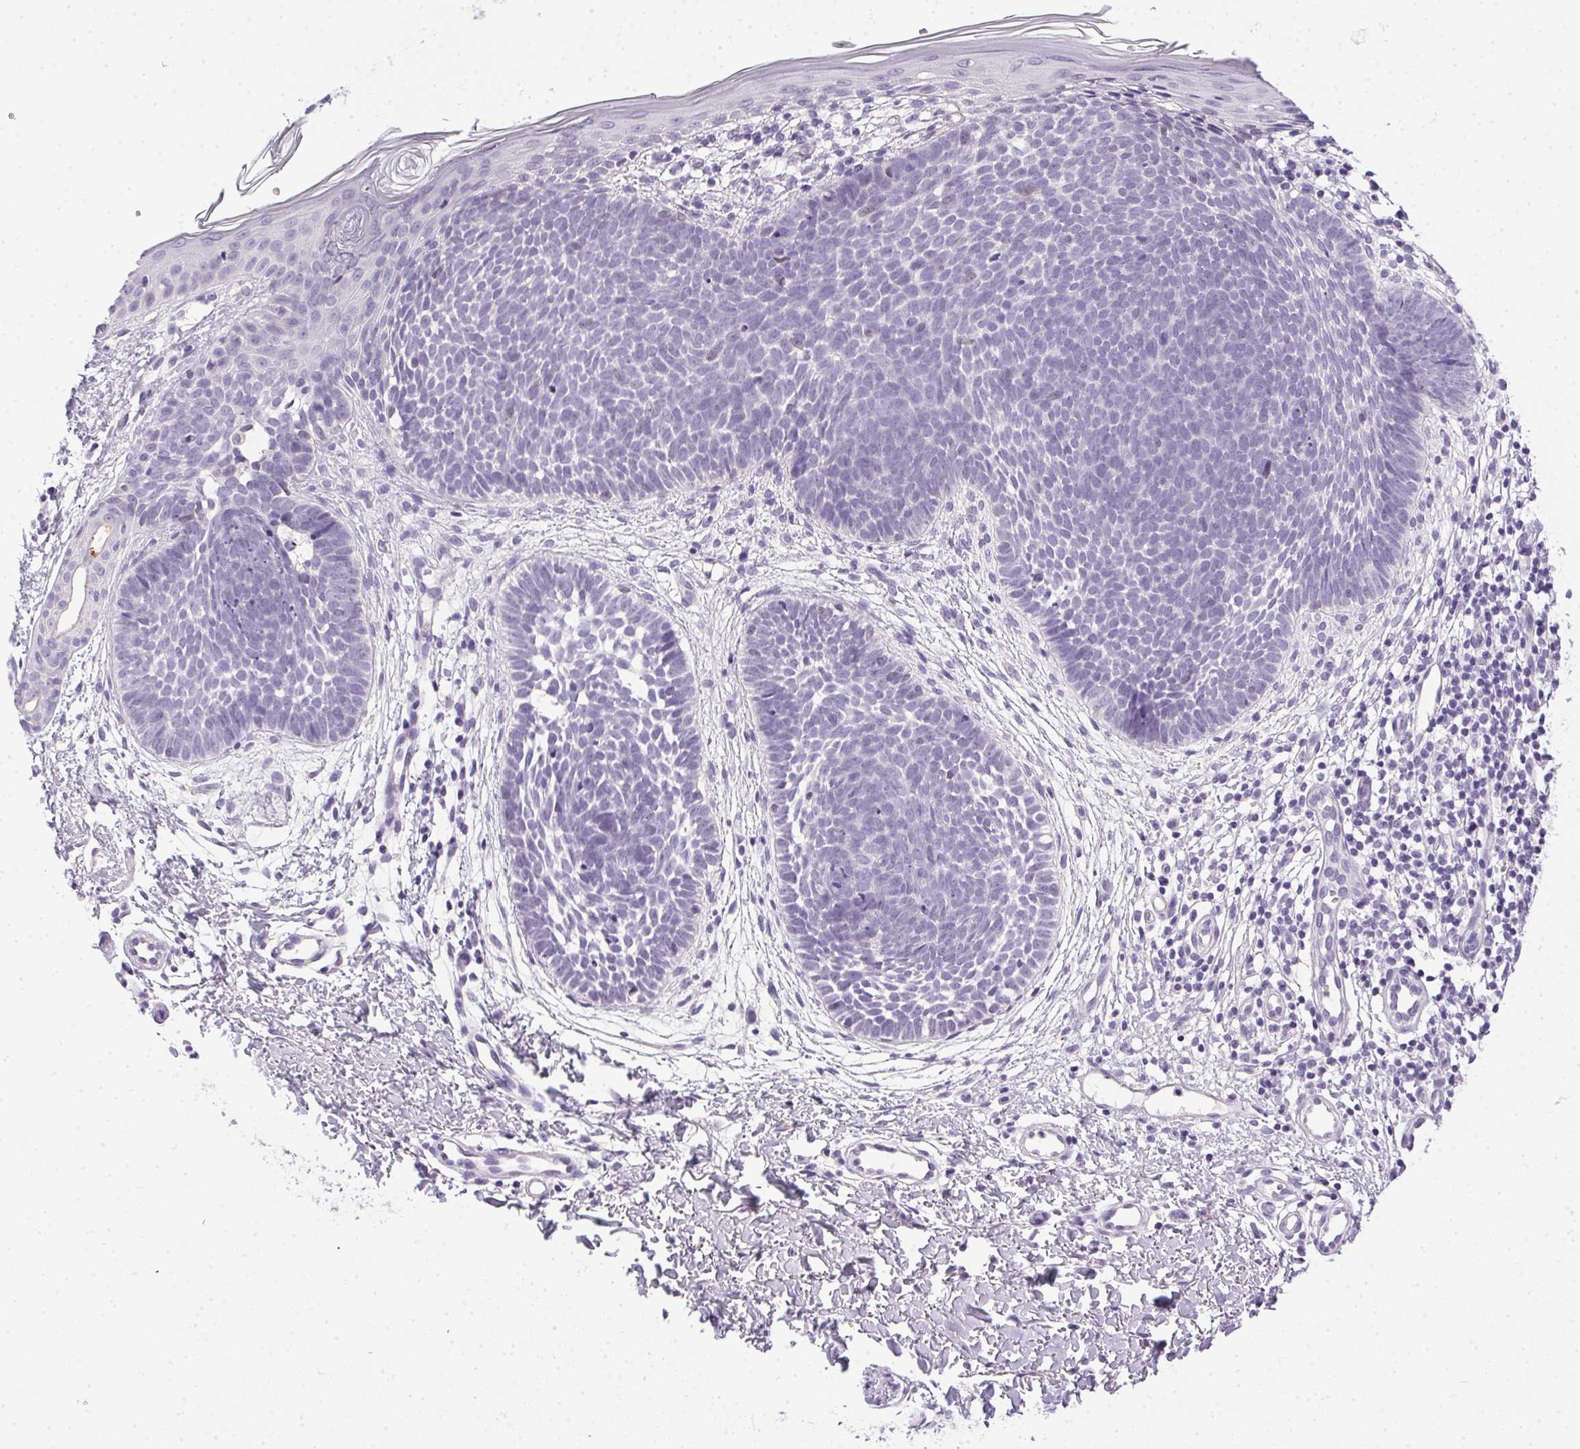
{"staining": {"intensity": "negative", "quantity": "none", "location": "none"}, "tissue": "skin cancer", "cell_type": "Tumor cells", "image_type": "cancer", "snomed": [{"axis": "morphology", "description": "Basal cell carcinoma"}, {"axis": "topography", "description": "Skin"}], "caption": "An image of human basal cell carcinoma (skin) is negative for staining in tumor cells. The staining was performed using DAB (3,3'-diaminobenzidine) to visualize the protein expression in brown, while the nuclei were stained in blue with hematoxylin (Magnification: 20x).", "gene": "PRL", "patient": {"sex": "female", "age": 51}}